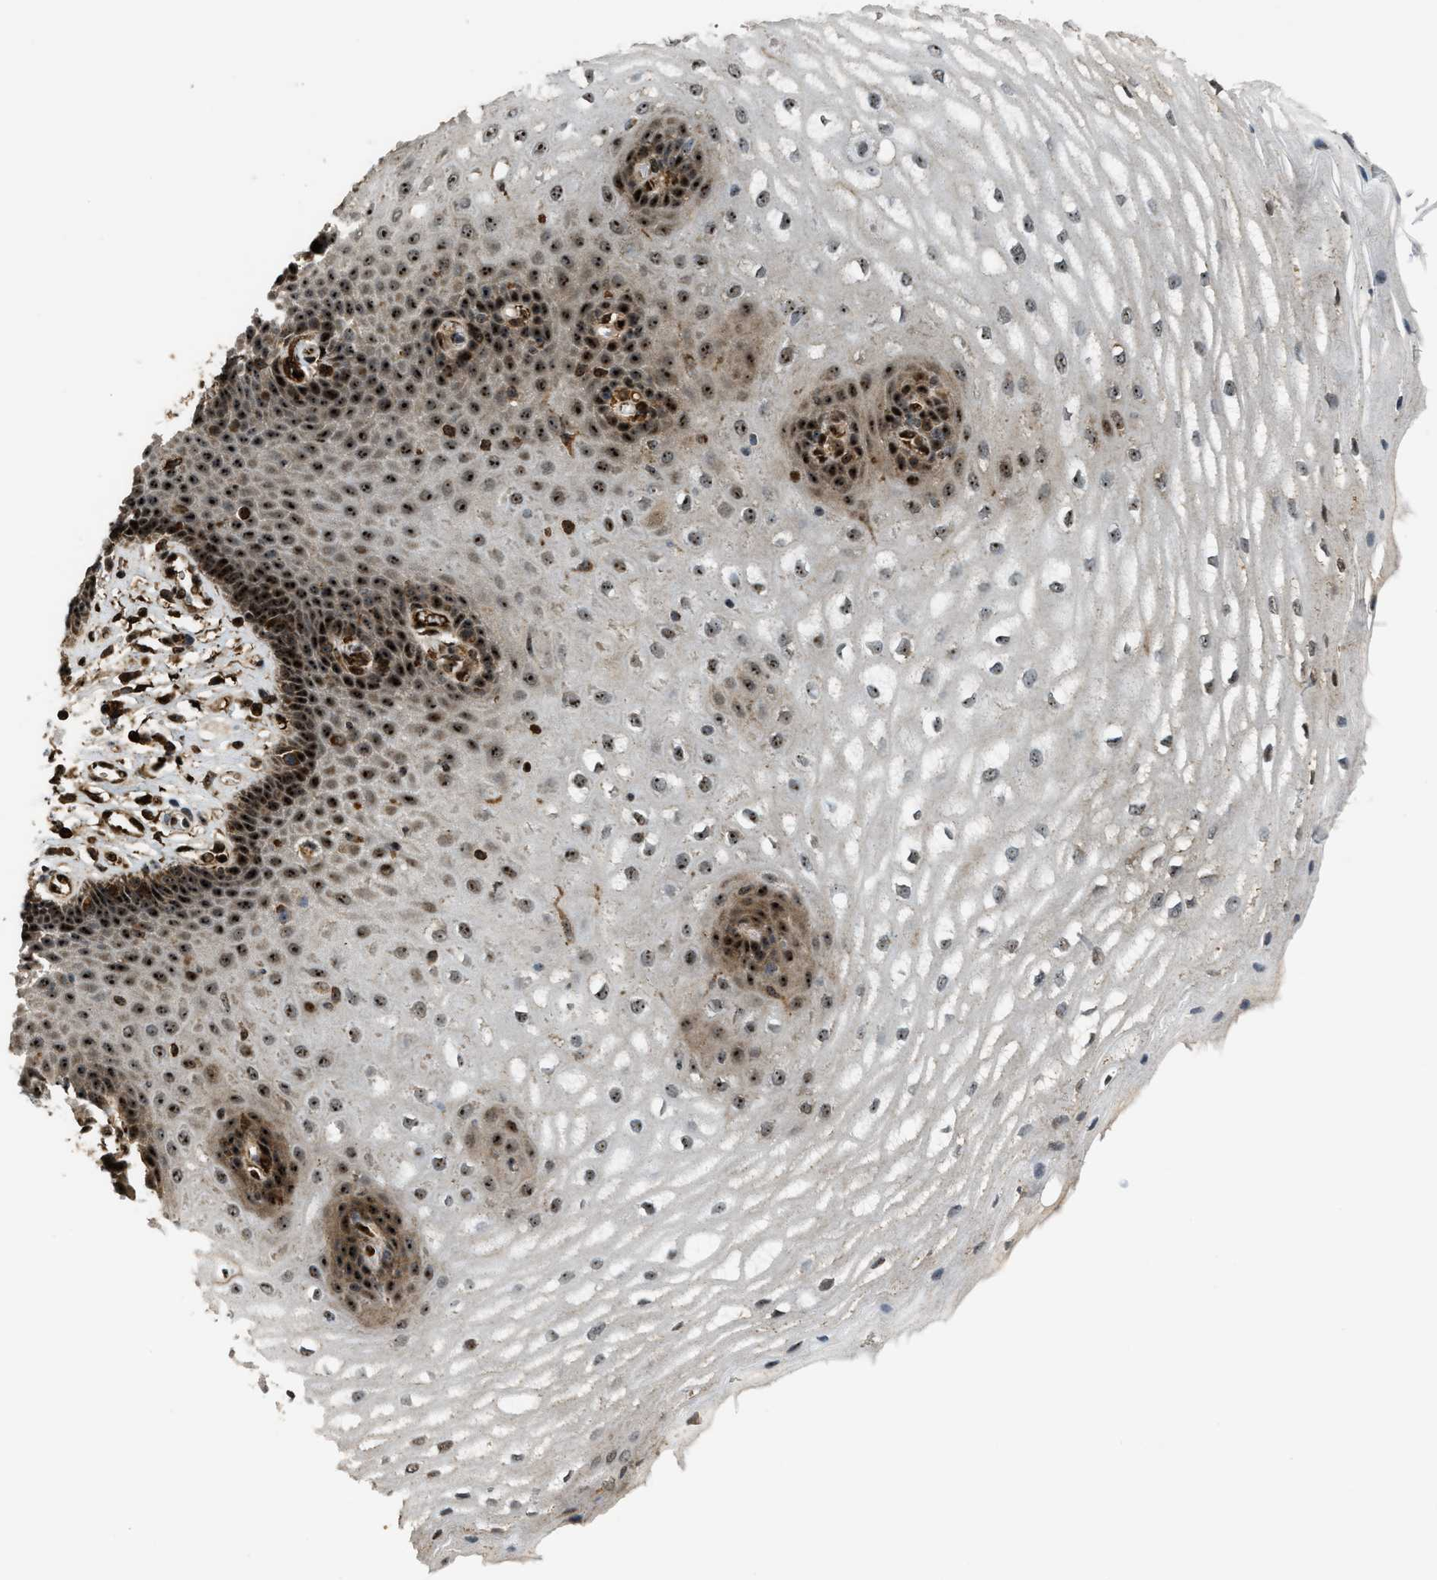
{"staining": {"intensity": "strong", "quantity": ">75%", "location": "nuclear"}, "tissue": "esophagus", "cell_type": "Squamous epithelial cells", "image_type": "normal", "snomed": [{"axis": "morphology", "description": "Normal tissue, NOS"}, {"axis": "topography", "description": "Esophagus"}], "caption": "Protein expression analysis of benign esophagus displays strong nuclear staining in about >75% of squamous epithelial cells.", "gene": "ZNF687", "patient": {"sex": "male", "age": 54}}